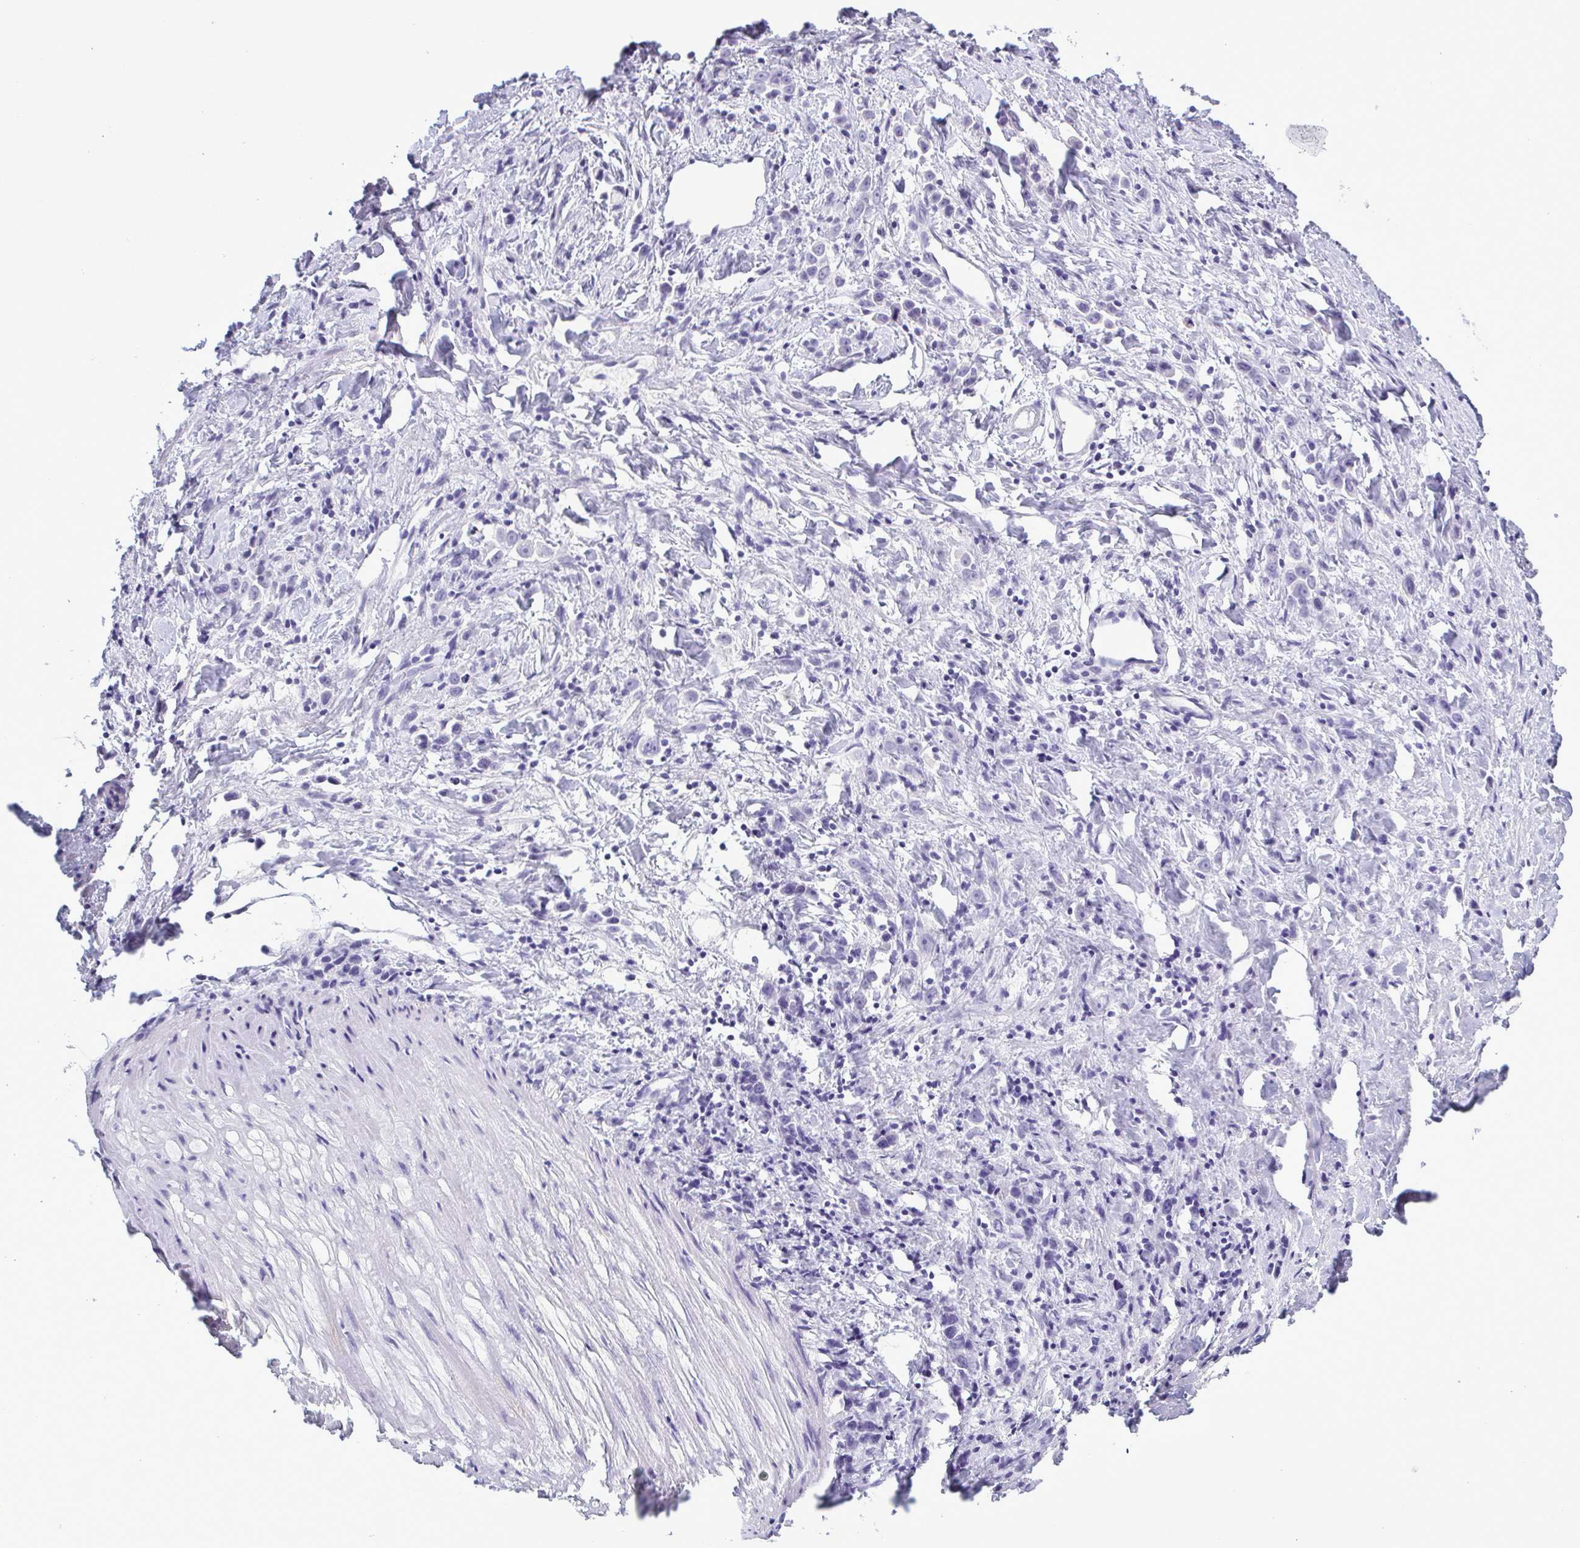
{"staining": {"intensity": "negative", "quantity": "none", "location": "none"}, "tissue": "stomach cancer", "cell_type": "Tumor cells", "image_type": "cancer", "snomed": [{"axis": "morphology", "description": "Adenocarcinoma, NOS"}, {"axis": "topography", "description": "Stomach"}], "caption": "An image of human adenocarcinoma (stomach) is negative for staining in tumor cells.", "gene": "INAFM1", "patient": {"sex": "male", "age": 47}}